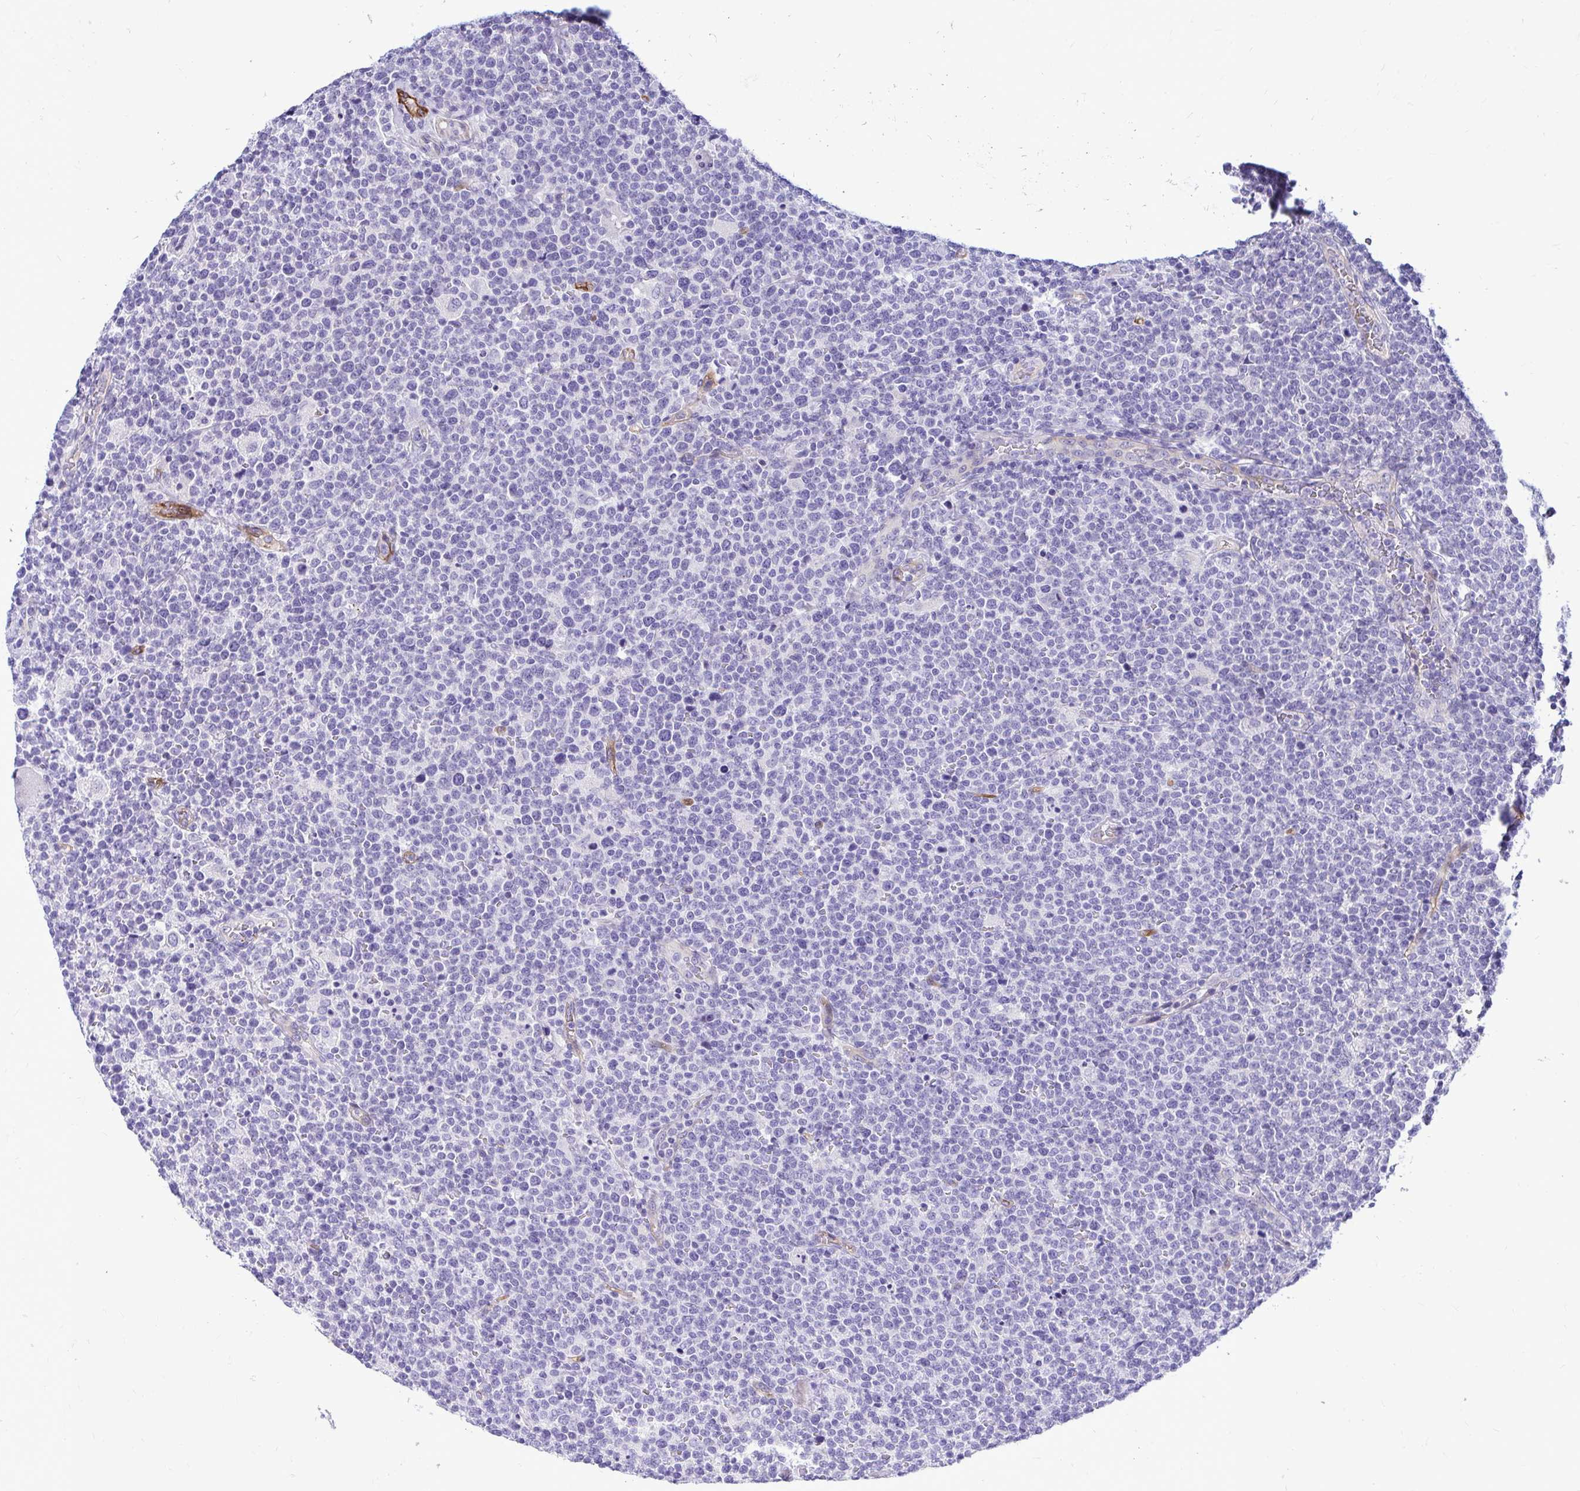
{"staining": {"intensity": "negative", "quantity": "none", "location": "none"}, "tissue": "lymphoma", "cell_type": "Tumor cells", "image_type": "cancer", "snomed": [{"axis": "morphology", "description": "Malignant lymphoma, non-Hodgkin's type, High grade"}, {"axis": "topography", "description": "Lymph node"}], "caption": "DAB immunohistochemical staining of human lymphoma shows no significant positivity in tumor cells. (DAB (3,3'-diaminobenzidine) immunohistochemistry (IHC), high magnification).", "gene": "ABCG2", "patient": {"sex": "male", "age": 61}}